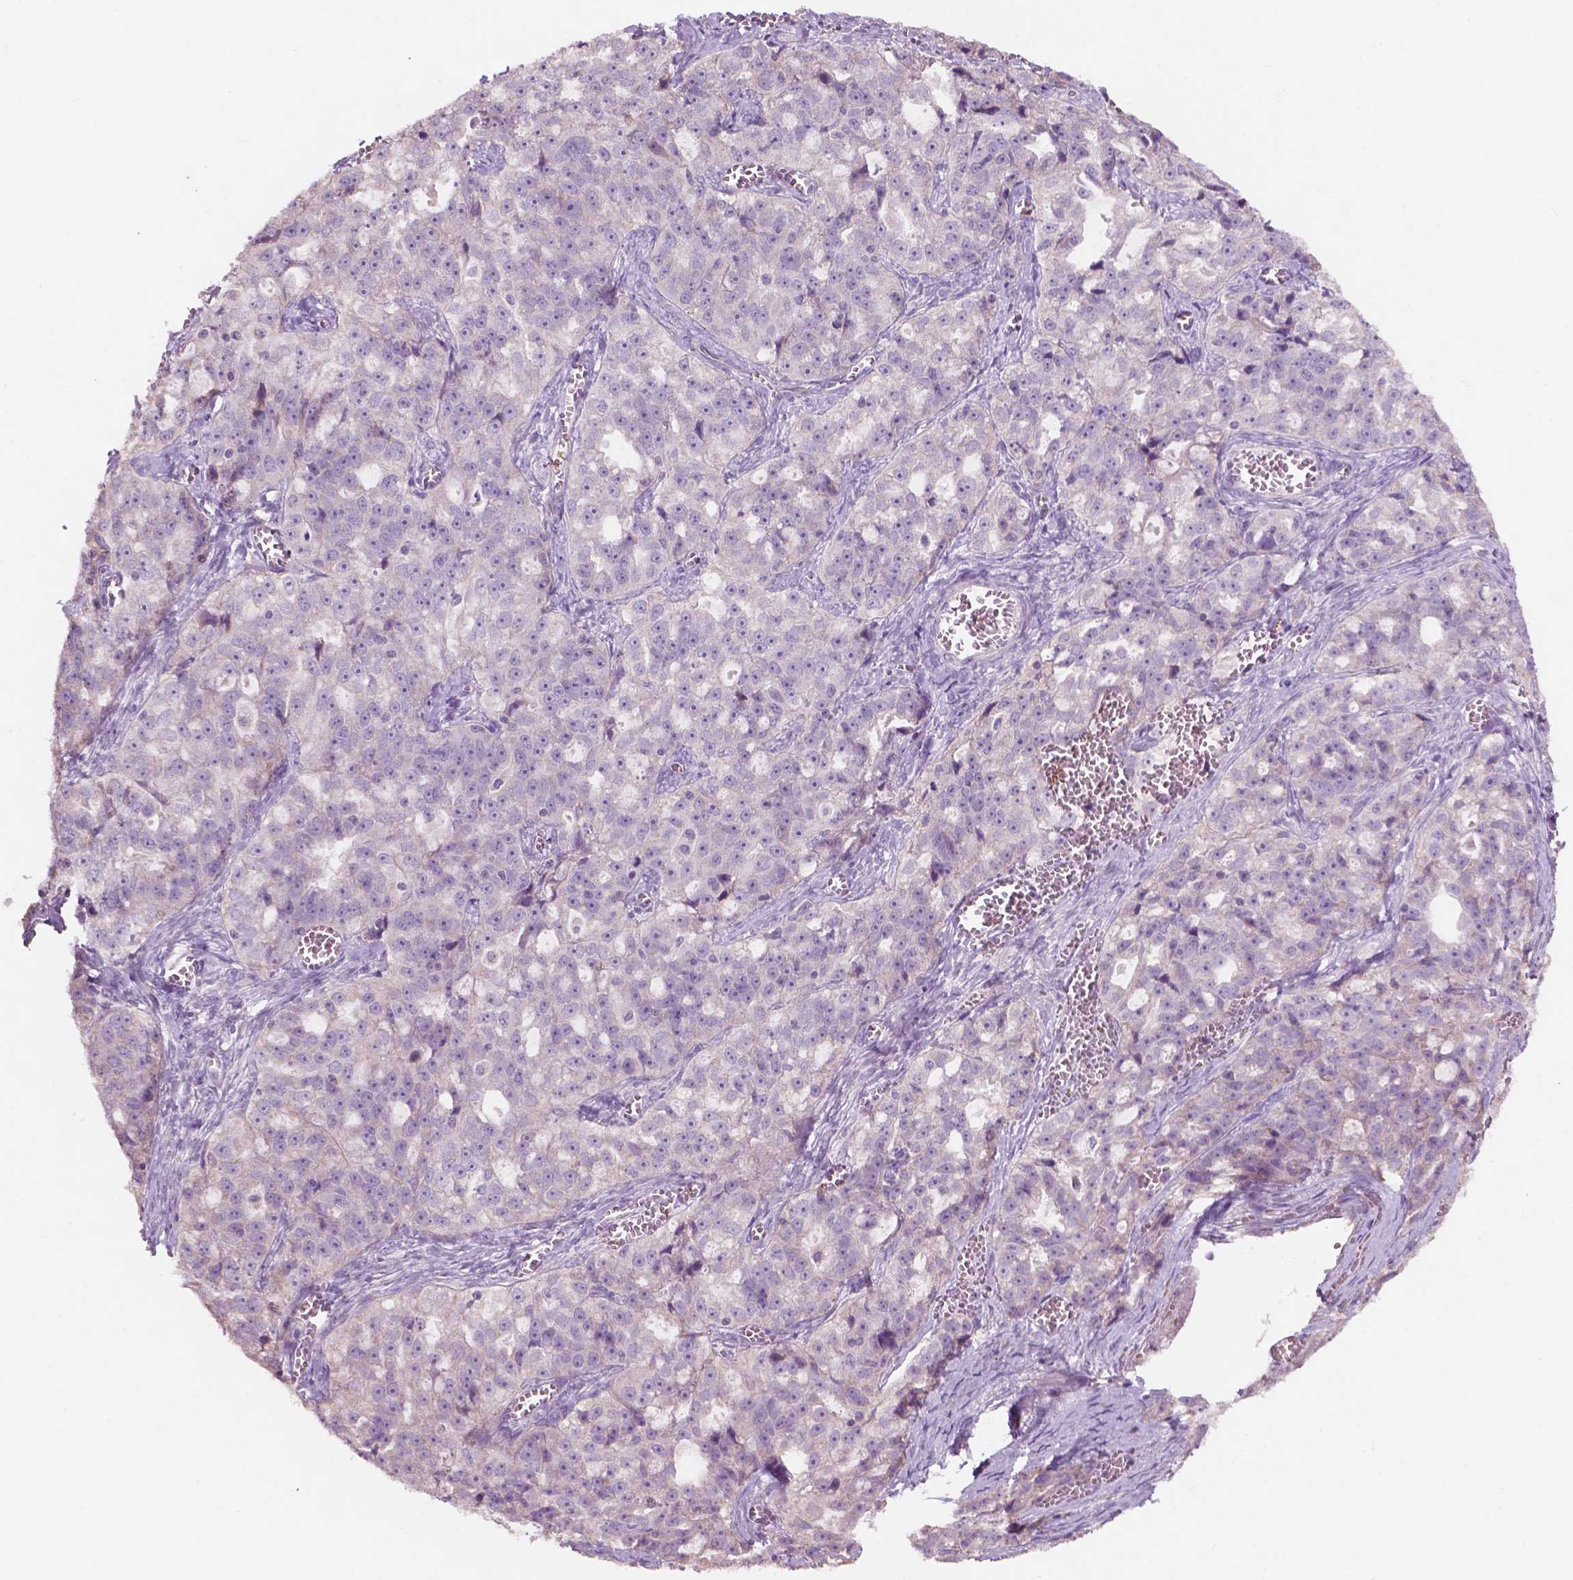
{"staining": {"intensity": "negative", "quantity": "none", "location": "none"}, "tissue": "ovarian cancer", "cell_type": "Tumor cells", "image_type": "cancer", "snomed": [{"axis": "morphology", "description": "Cystadenocarcinoma, serous, NOS"}, {"axis": "topography", "description": "Ovary"}], "caption": "The IHC photomicrograph has no significant expression in tumor cells of ovarian cancer tissue.", "gene": "NDUFS1", "patient": {"sex": "female", "age": 51}}